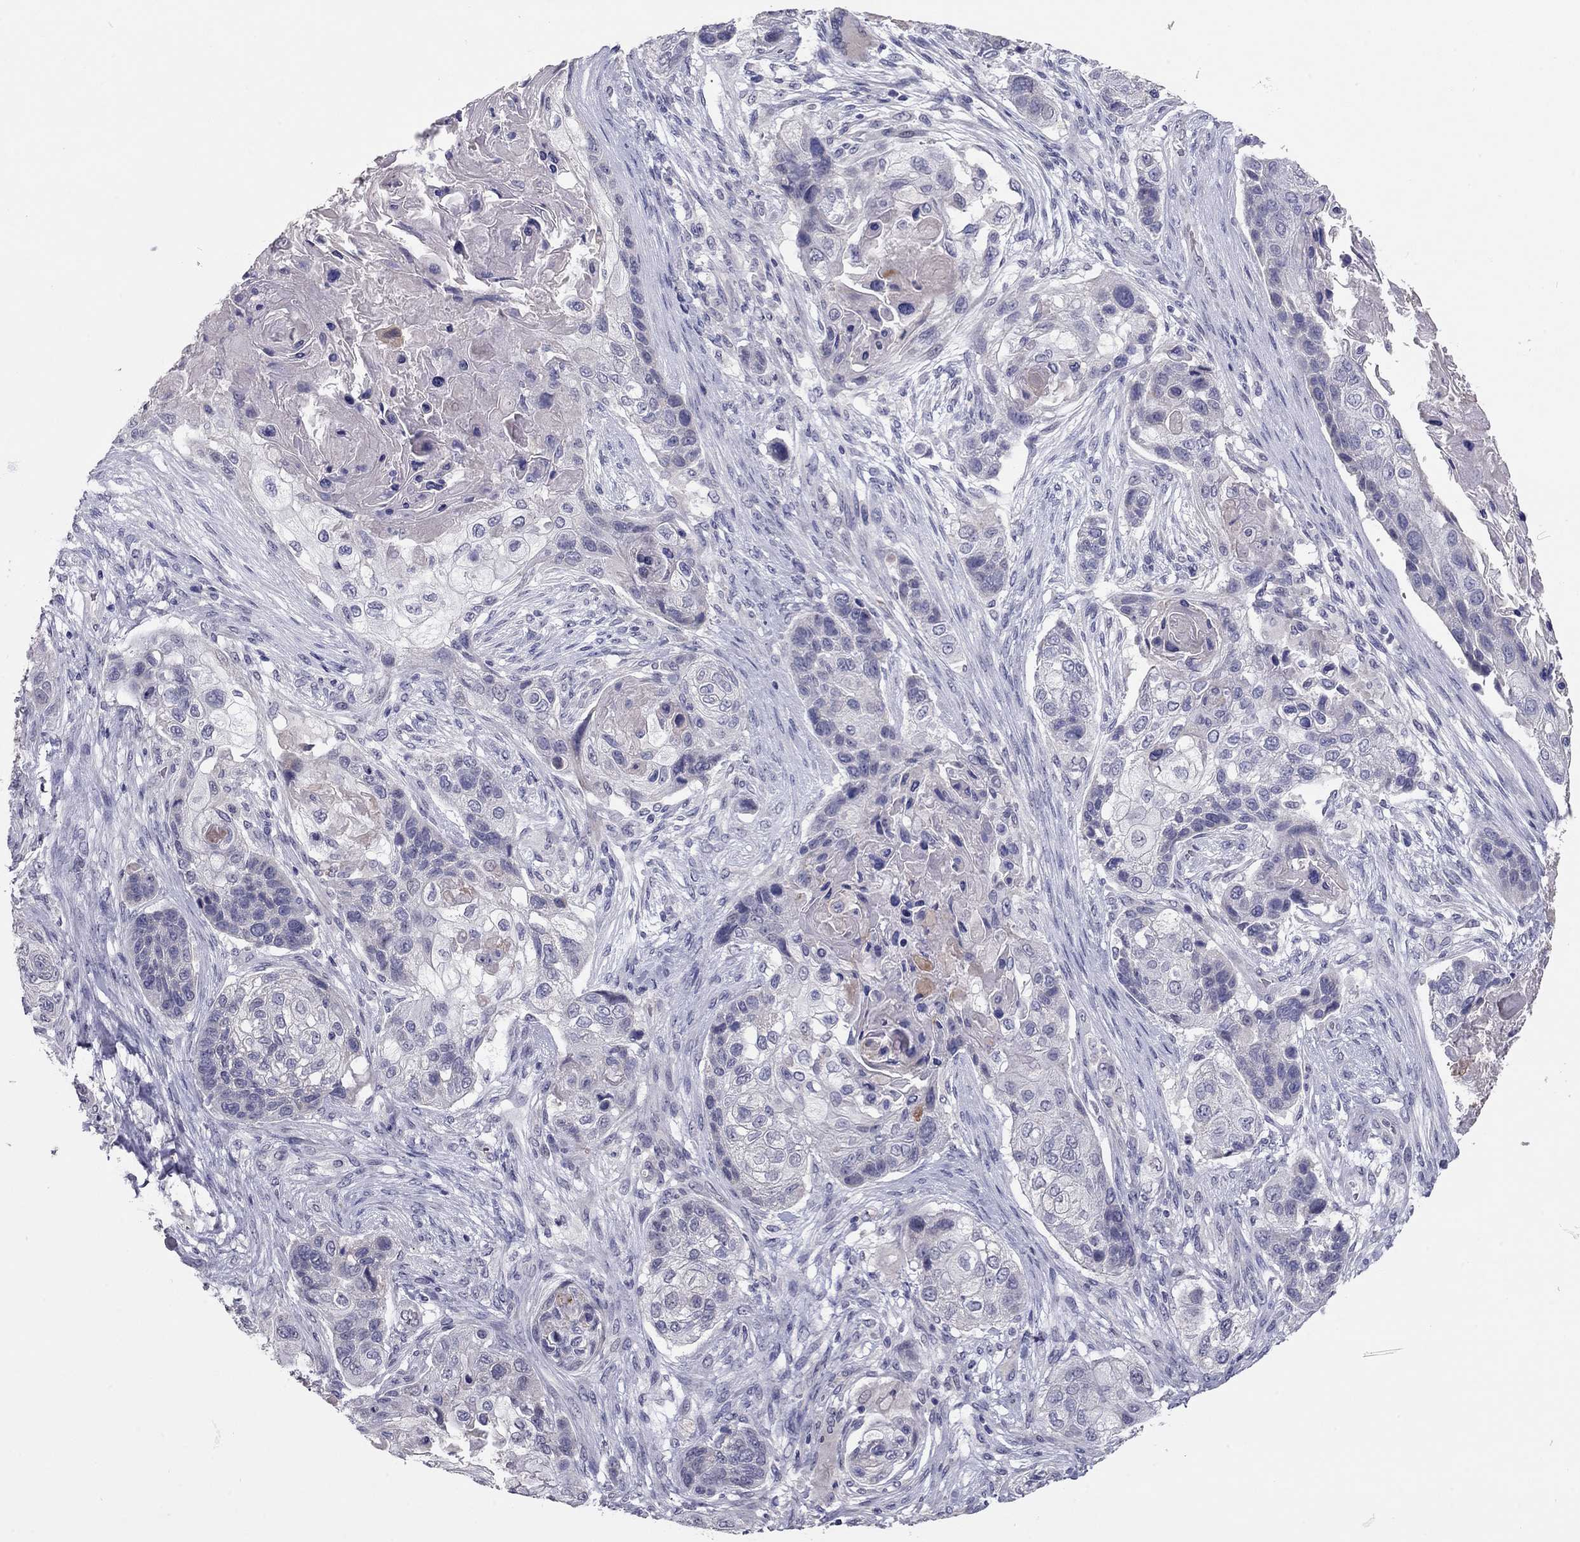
{"staining": {"intensity": "negative", "quantity": "none", "location": "none"}, "tissue": "lung cancer", "cell_type": "Tumor cells", "image_type": "cancer", "snomed": [{"axis": "morphology", "description": "Squamous cell carcinoma, NOS"}, {"axis": "topography", "description": "Lung"}], "caption": "Lung cancer was stained to show a protein in brown. There is no significant expression in tumor cells. The staining was performed using DAB to visualize the protein expression in brown, while the nuclei were stained in blue with hematoxylin (Magnification: 20x).", "gene": "SCARB1", "patient": {"sex": "male", "age": 69}}